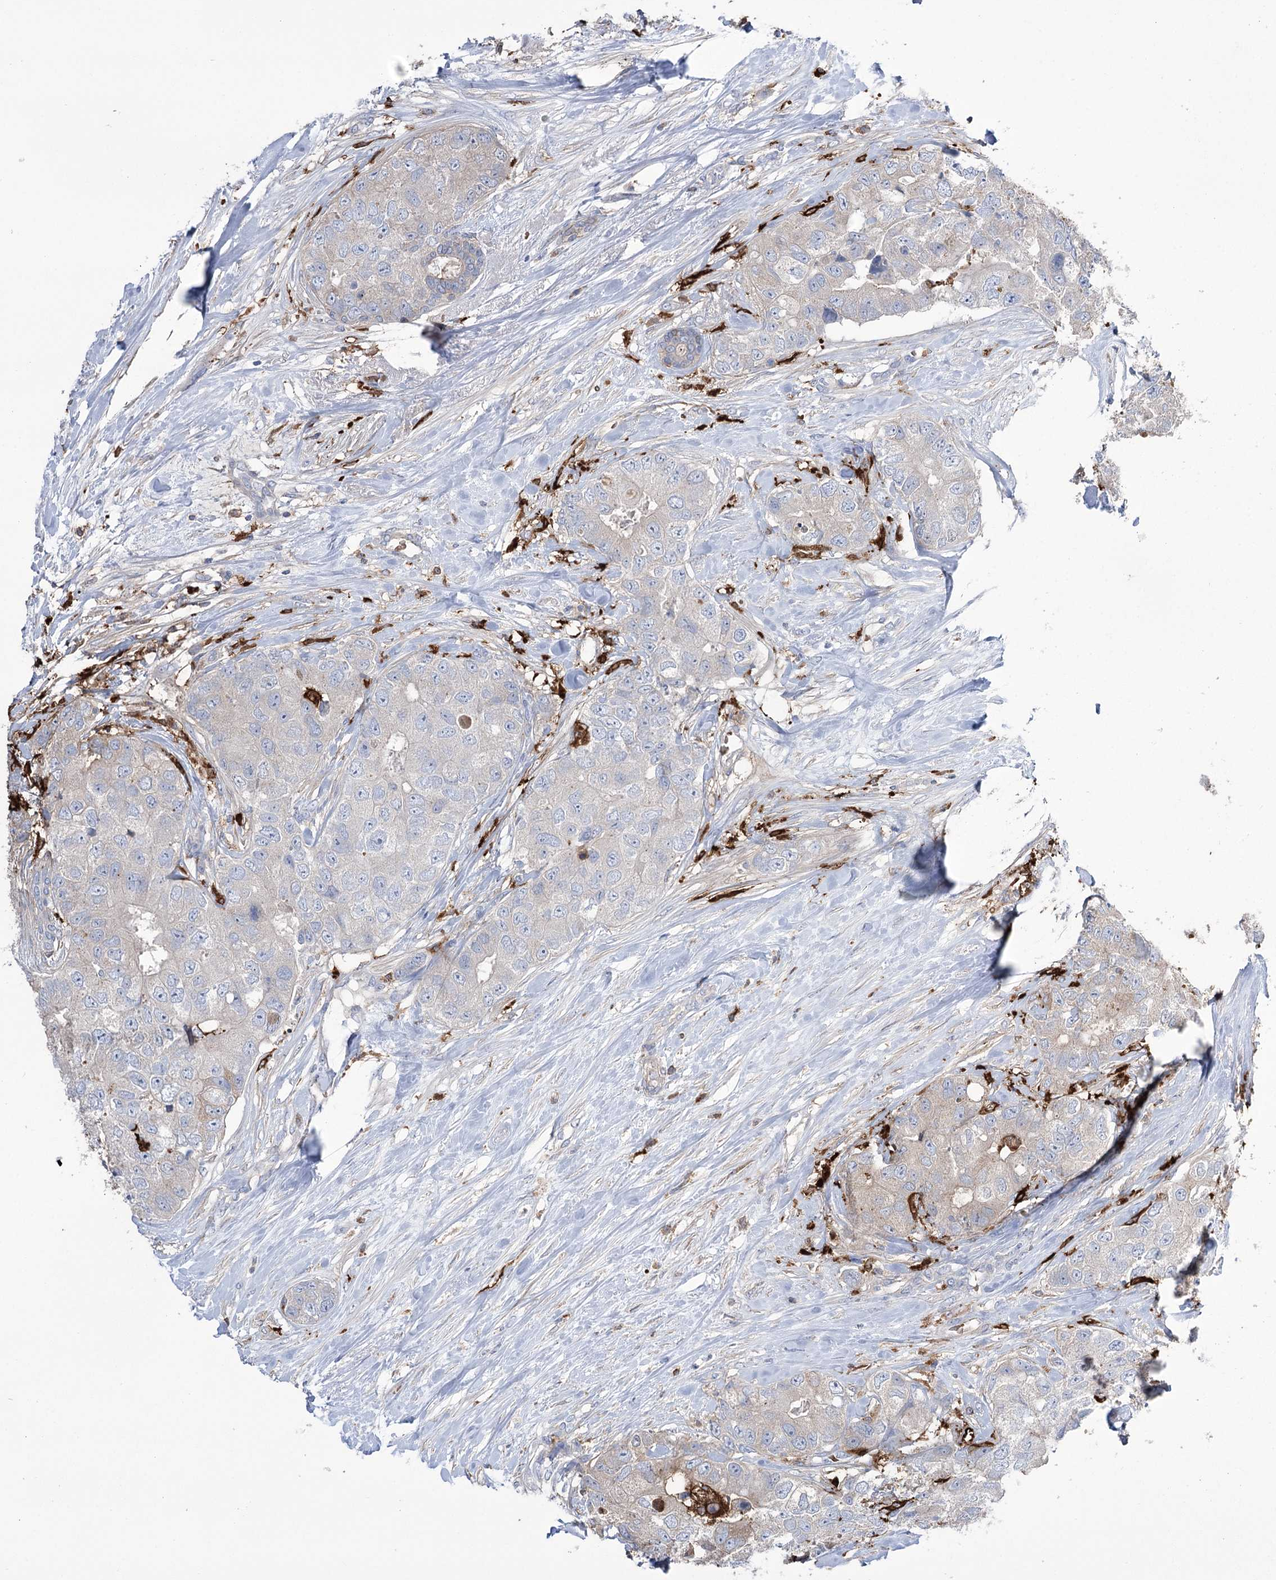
{"staining": {"intensity": "weak", "quantity": "<25%", "location": "cytoplasmic/membranous"}, "tissue": "breast cancer", "cell_type": "Tumor cells", "image_type": "cancer", "snomed": [{"axis": "morphology", "description": "Duct carcinoma"}, {"axis": "topography", "description": "Breast"}], "caption": "The image reveals no staining of tumor cells in breast cancer. (DAB immunohistochemistry (IHC), high magnification).", "gene": "ZNF622", "patient": {"sex": "female", "age": 62}}